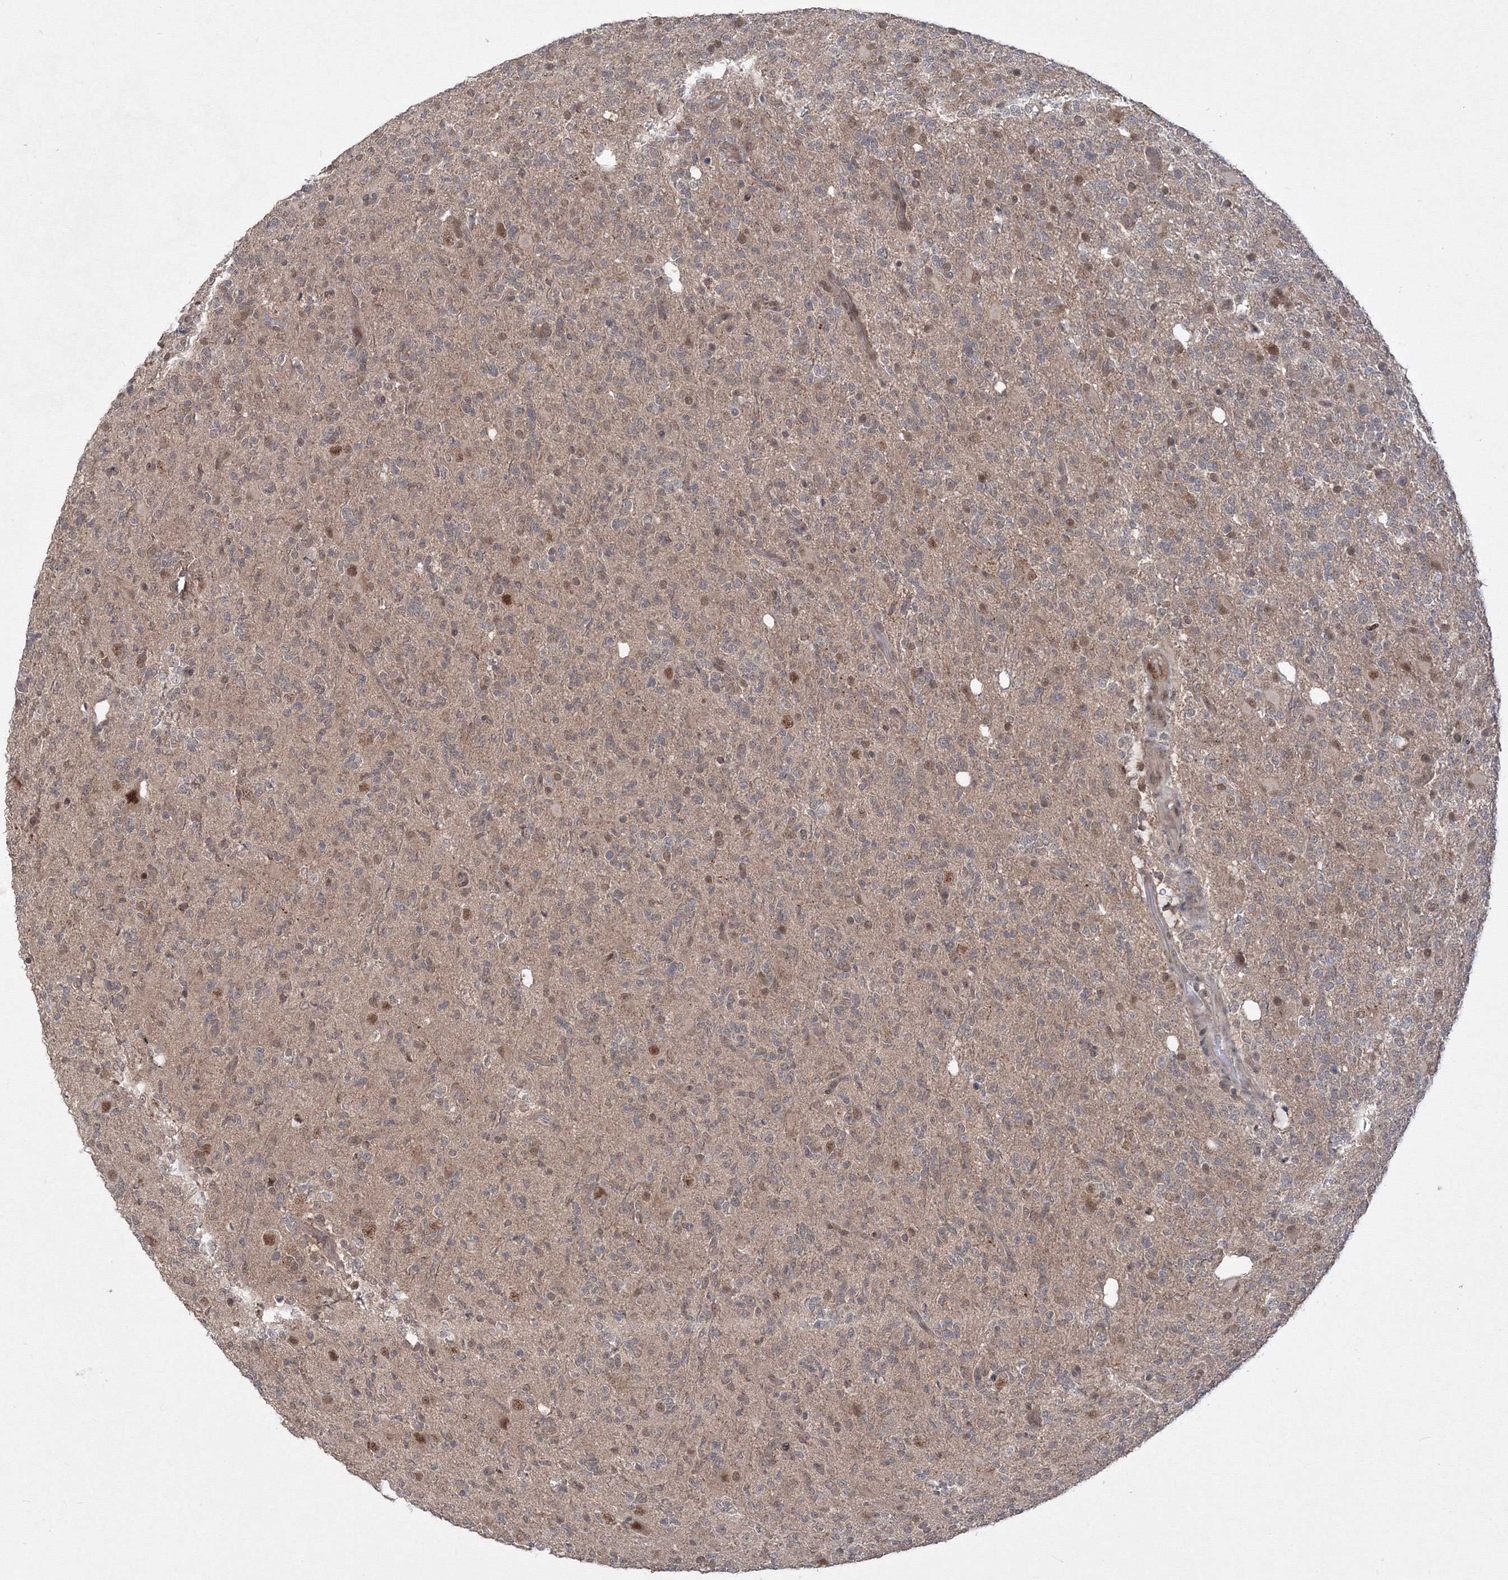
{"staining": {"intensity": "weak", "quantity": "<25%", "location": "nuclear"}, "tissue": "glioma", "cell_type": "Tumor cells", "image_type": "cancer", "snomed": [{"axis": "morphology", "description": "Glioma, malignant, High grade"}, {"axis": "topography", "description": "Brain"}], "caption": "This is an IHC micrograph of malignant high-grade glioma. There is no positivity in tumor cells.", "gene": "COPS4", "patient": {"sex": "female", "age": 62}}